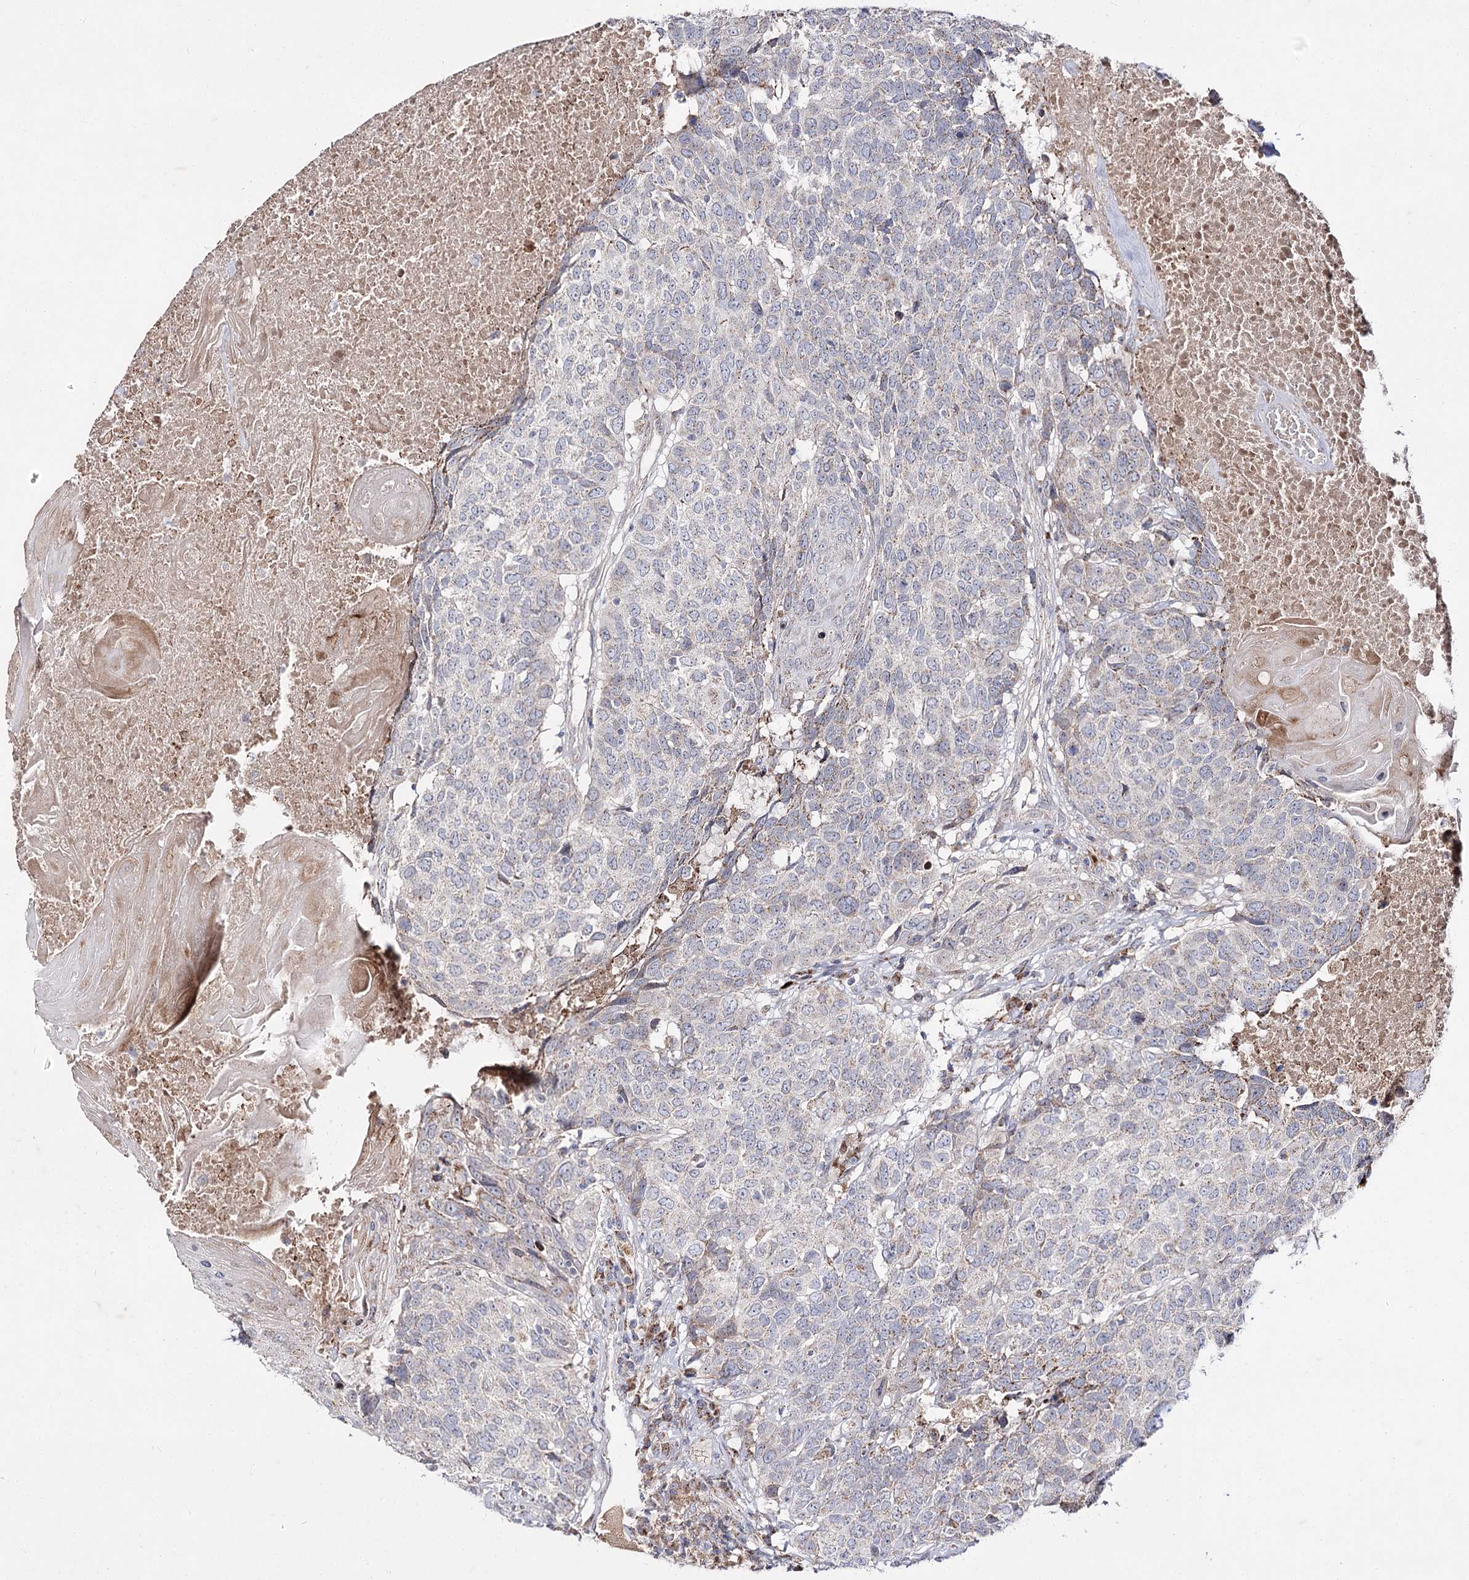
{"staining": {"intensity": "weak", "quantity": "<25%", "location": "cytoplasmic/membranous"}, "tissue": "head and neck cancer", "cell_type": "Tumor cells", "image_type": "cancer", "snomed": [{"axis": "morphology", "description": "Squamous cell carcinoma, NOS"}, {"axis": "topography", "description": "Head-Neck"}], "caption": "DAB (3,3'-diaminobenzidine) immunohistochemical staining of human head and neck cancer (squamous cell carcinoma) reveals no significant expression in tumor cells.", "gene": "C11orf80", "patient": {"sex": "male", "age": 66}}